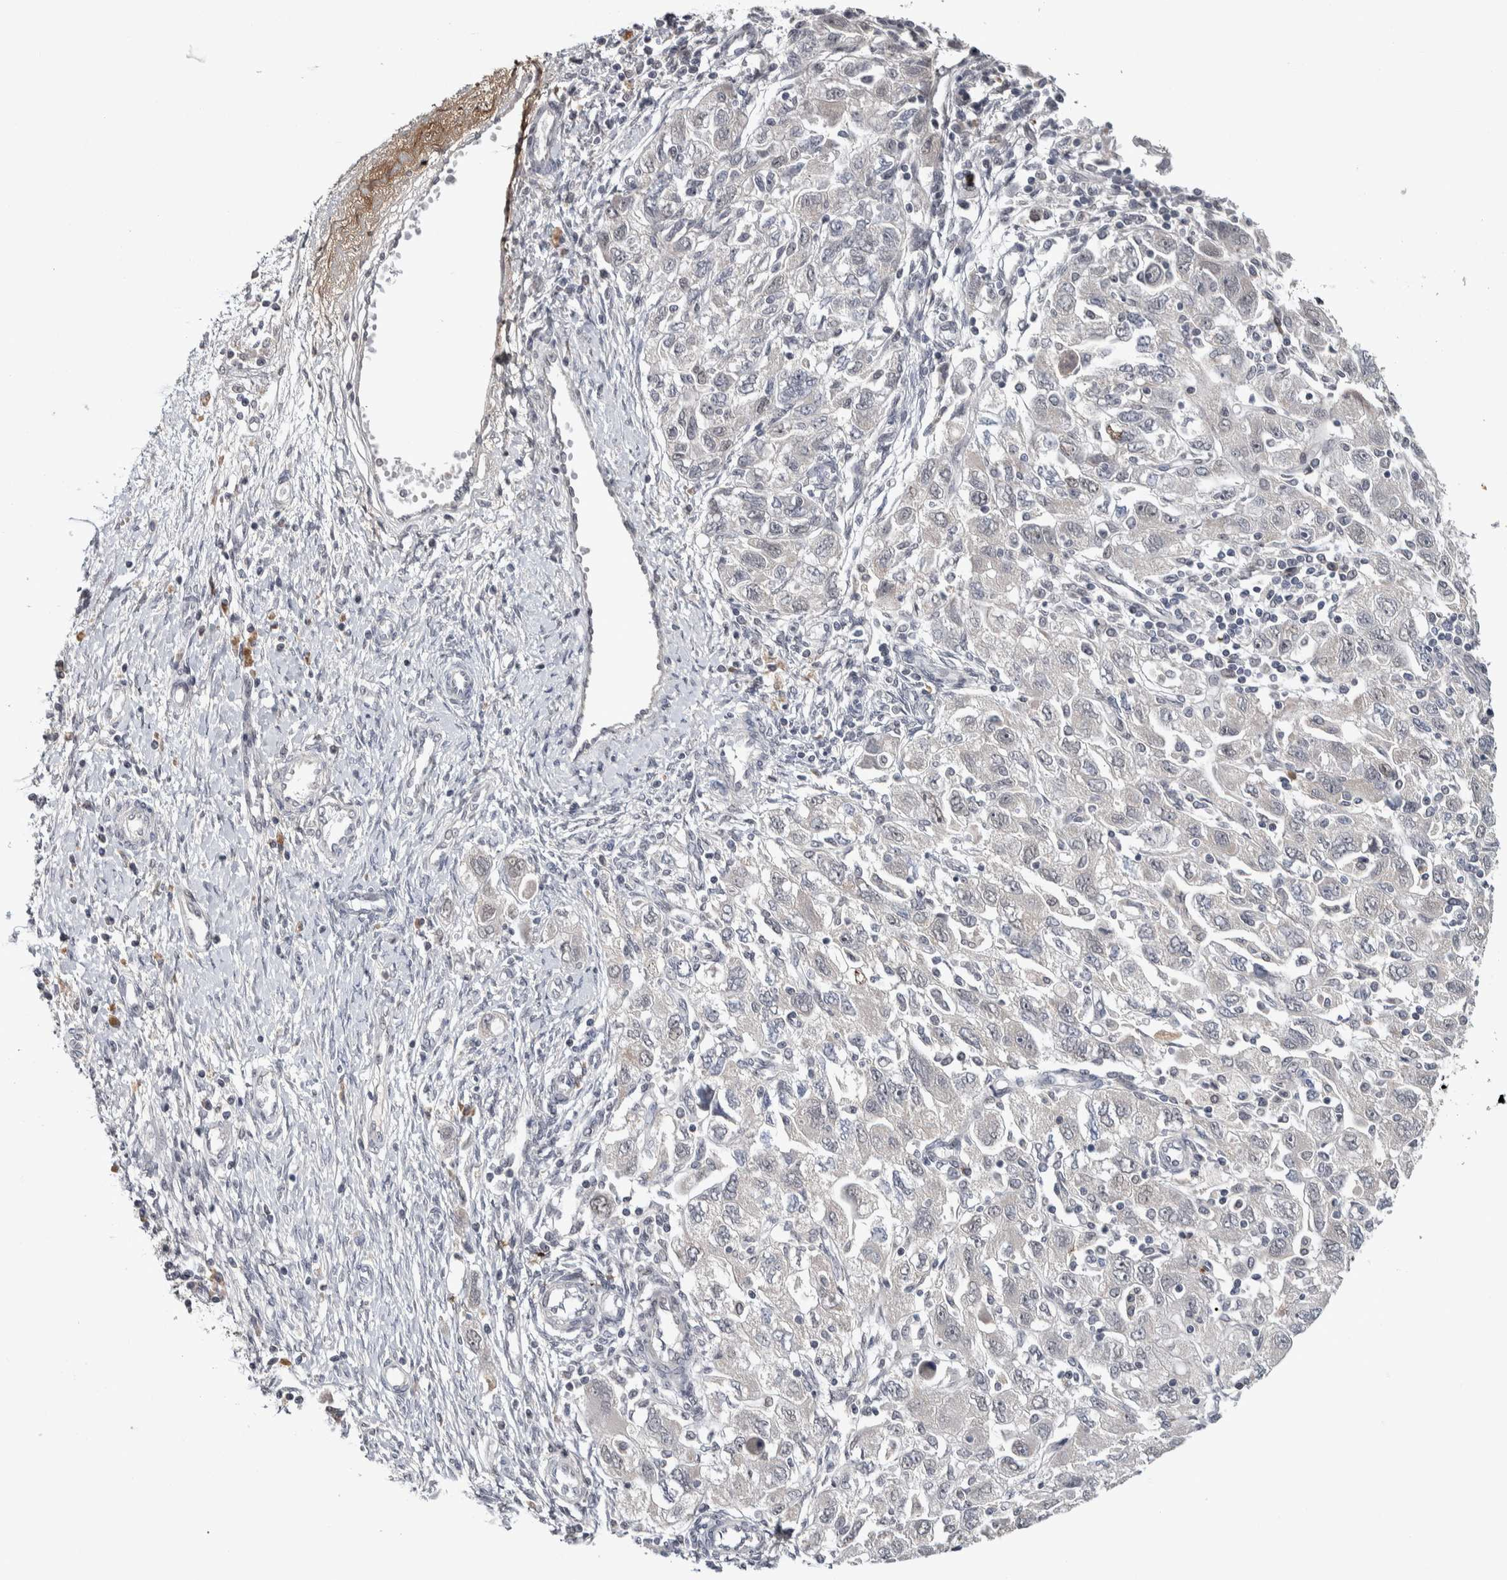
{"staining": {"intensity": "negative", "quantity": "none", "location": "none"}, "tissue": "ovarian cancer", "cell_type": "Tumor cells", "image_type": "cancer", "snomed": [{"axis": "morphology", "description": "Carcinoma, NOS"}, {"axis": "morphology", "description": "Cystadenocarcinoma, serous, NOS"}, {"axis": "topography", "description": "Ovary"}], "caption": "This photomicrograph is of ovarian cancer (serous cystadenocarcinoma) stained with immunohistochemistry (IHC) to label a protein in brown with the nuclei are counter-stained blue. There is no positivity in tumor cells. (DAB (3,3'-diaminobenzidine) immunohistochemistry visualized using brightfield microscopy, high magnification).", "gene": "ASPN", "patient": {"sex": "female", "age": 69}}